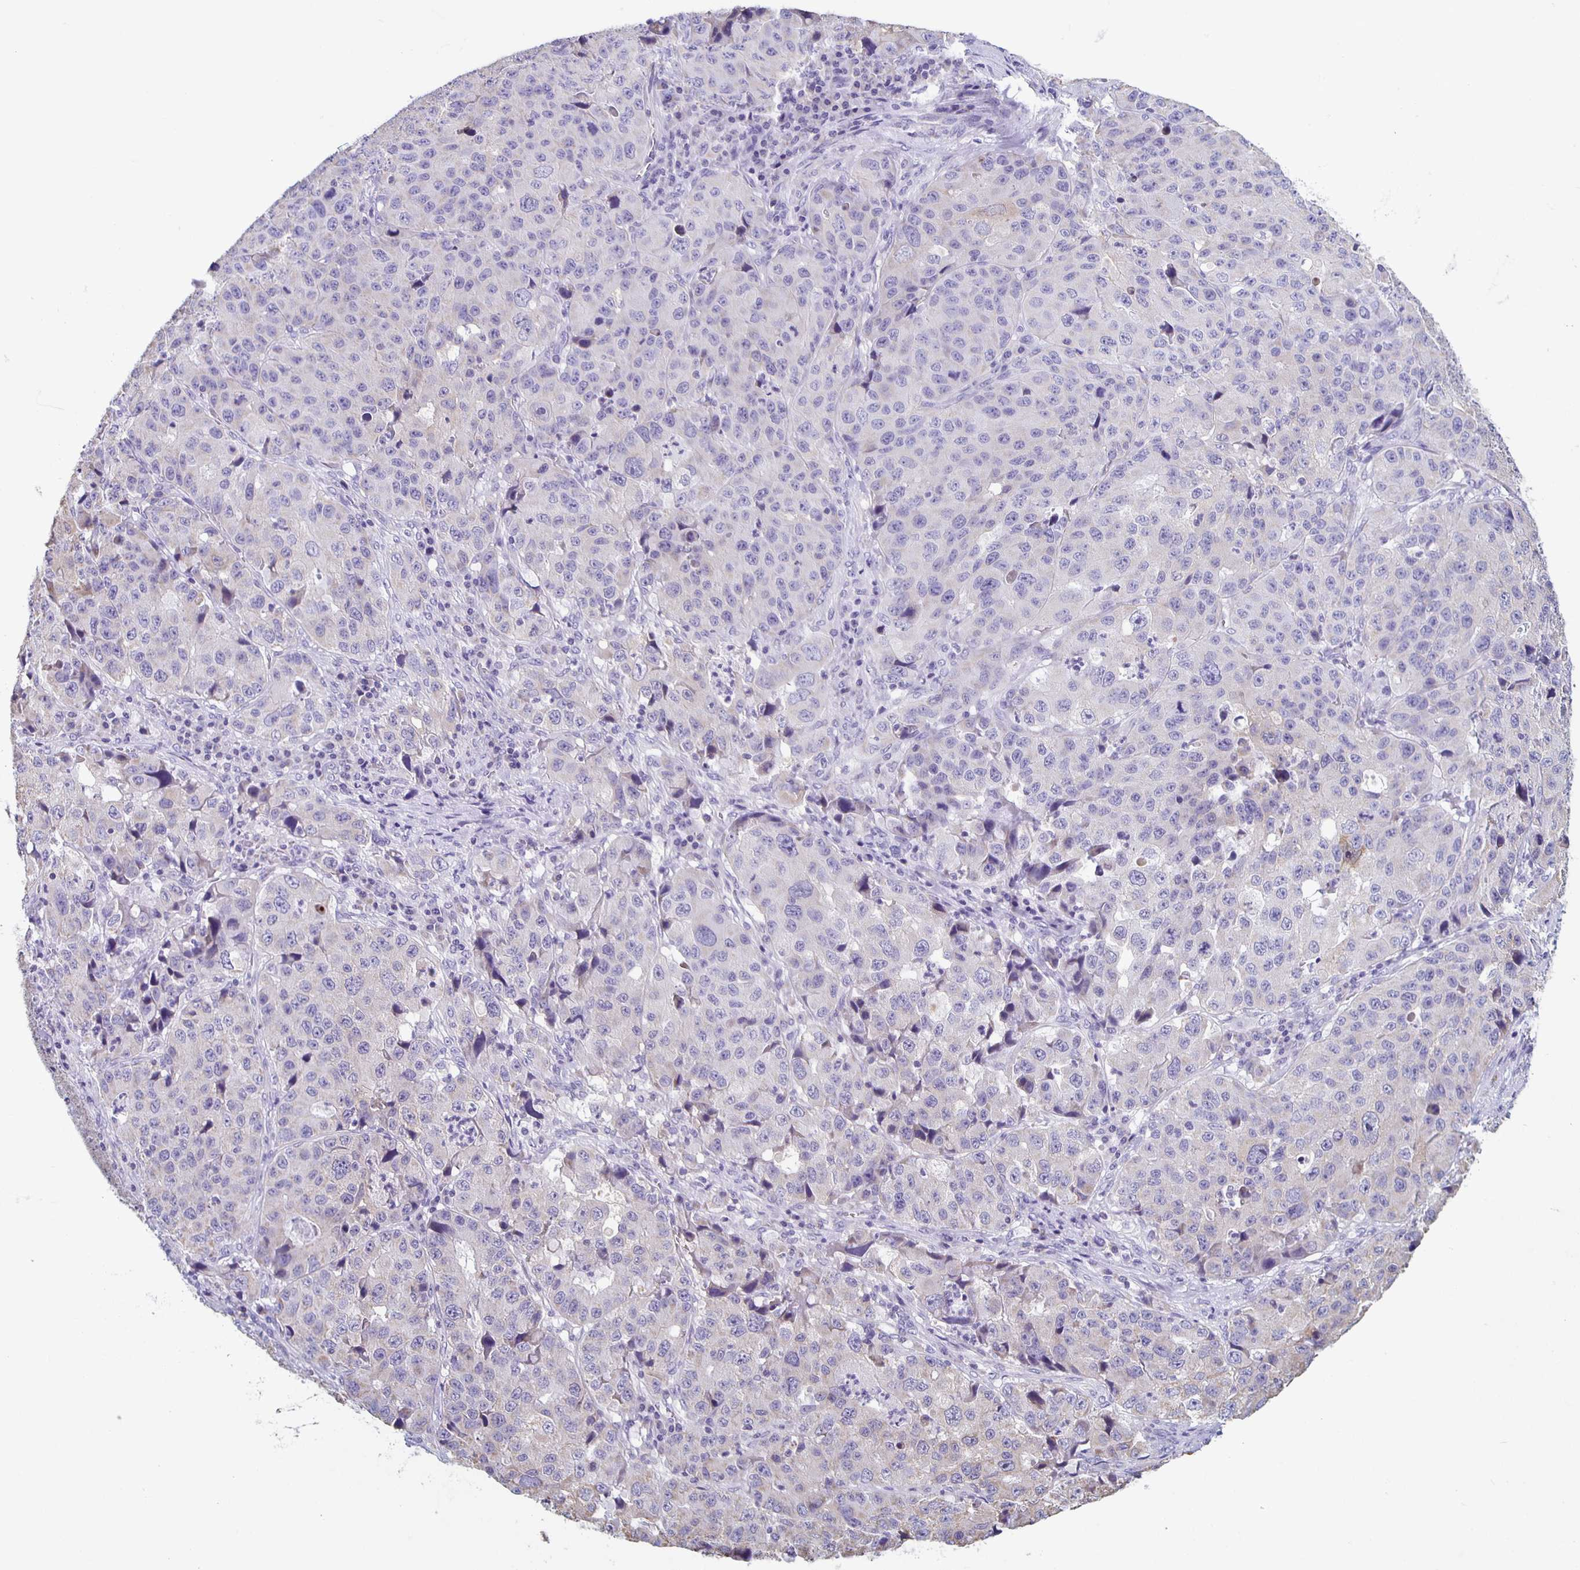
{"staining": {"intensity": "negative", "quantity": "none", "location": "none"}, "tissue": "stomach cancer", "cell_type": "Tumor cells", "image_type": "cancer", "snomed": [{"axis": "morphology", "description": "Adenocarcinoma, NOS"}, {"axis": "topography", "description": "Stomach"}], "caption": "Tumor cells are negative for brown protein staining in stomach cancer (adenocarcinoma). (Immunohistochemistry (ihc), brightfield microscopy, high magnification).", "gene": "TPPP", "patient": {"sex": "male", "age": 71}}